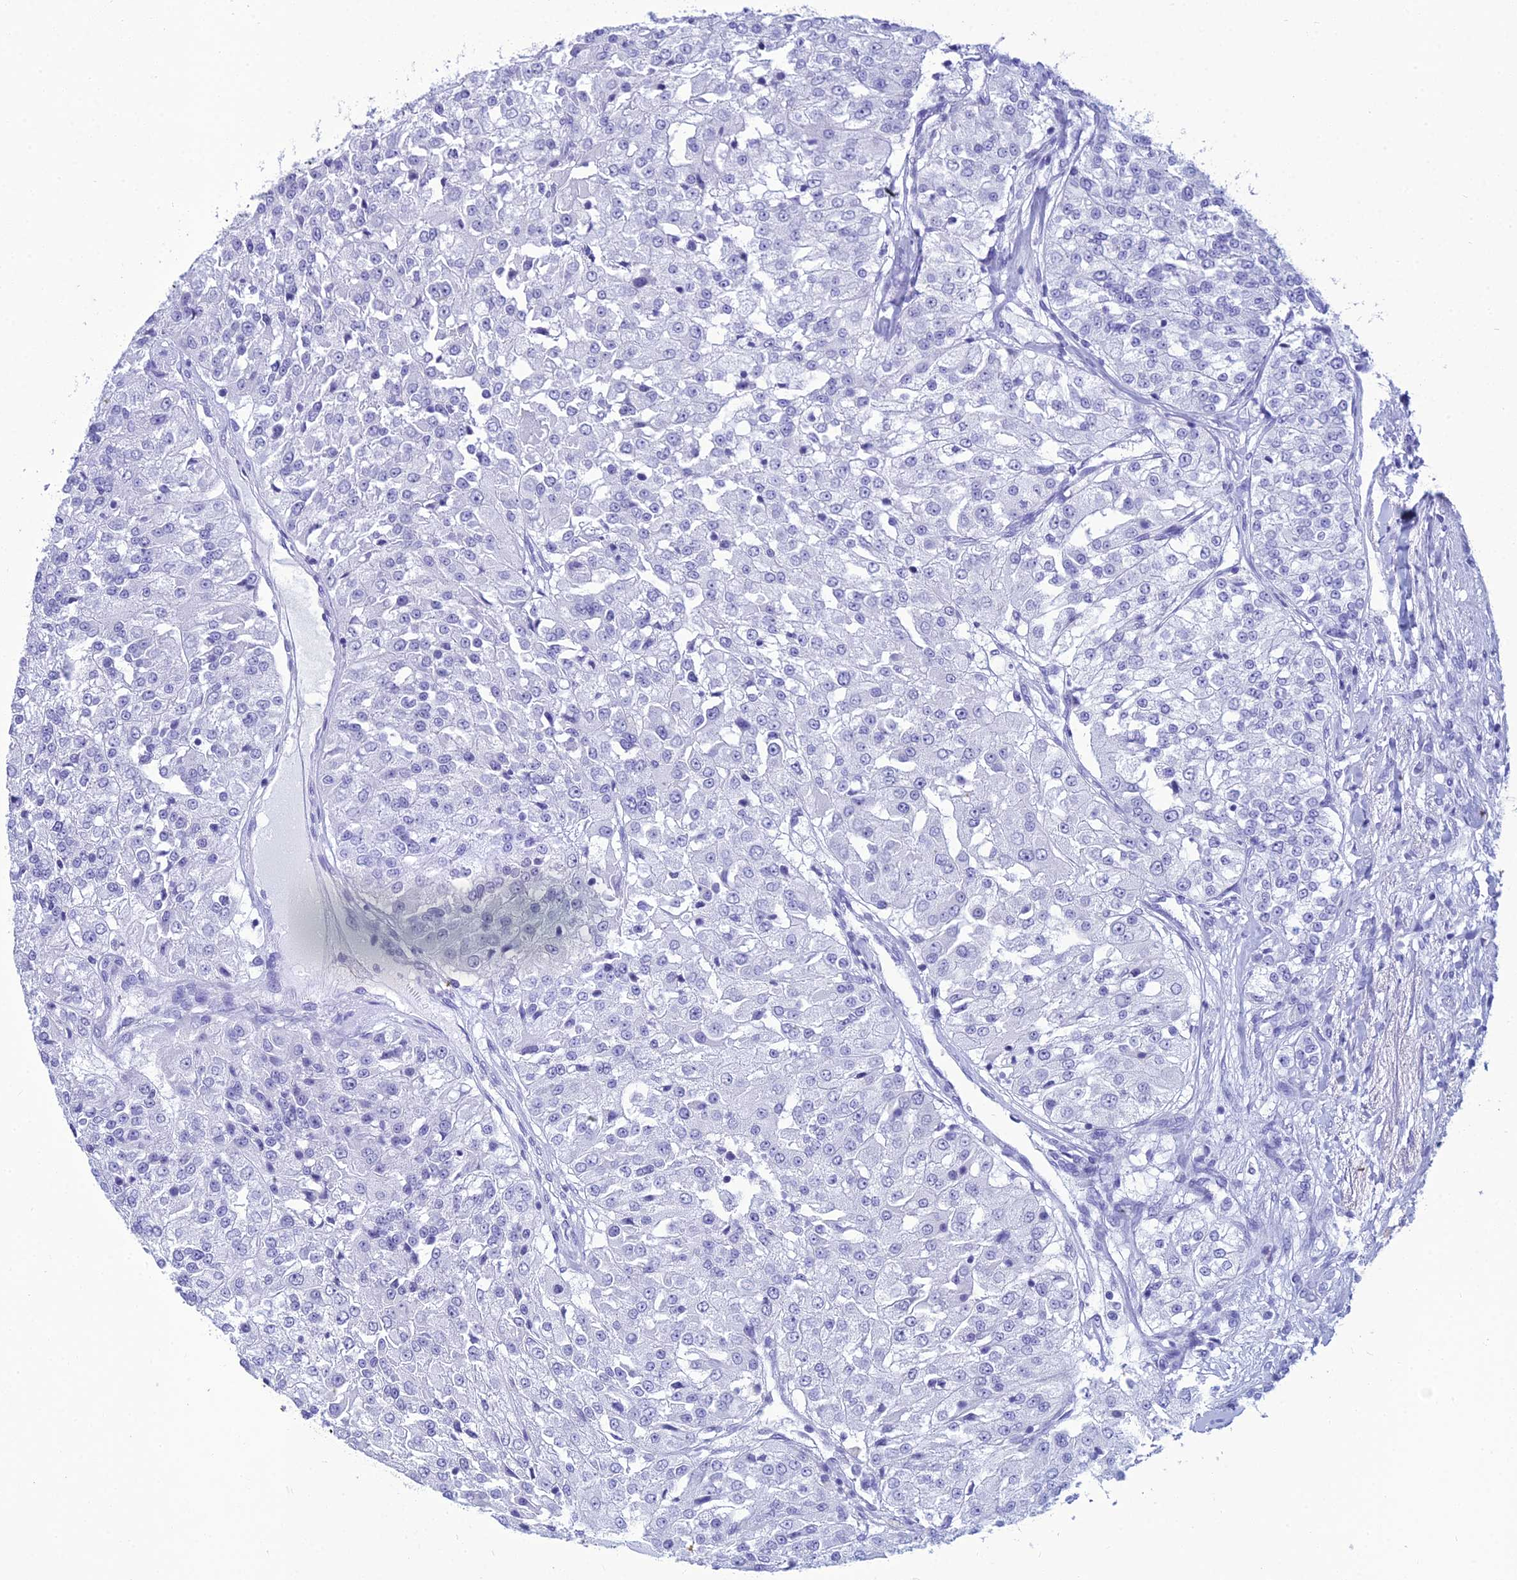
{"staining": {"intensity": "negative", "quantity": "none", "location": "none"}, "tissue": "renal cancer", "cell_type": "Tumor cells", "image_type": "cancer", "snomed": [{"axis": "morphology", "description": "Adenocarcinoma, NOS"}, {"axis": "topography", "description": "Kidney"}], "caption": "Tumor cells are negative for brown protein staining in renal adenocarcinoma.", "gene": "ZNF442", "patient": {"sex": "female", "age": 63}}